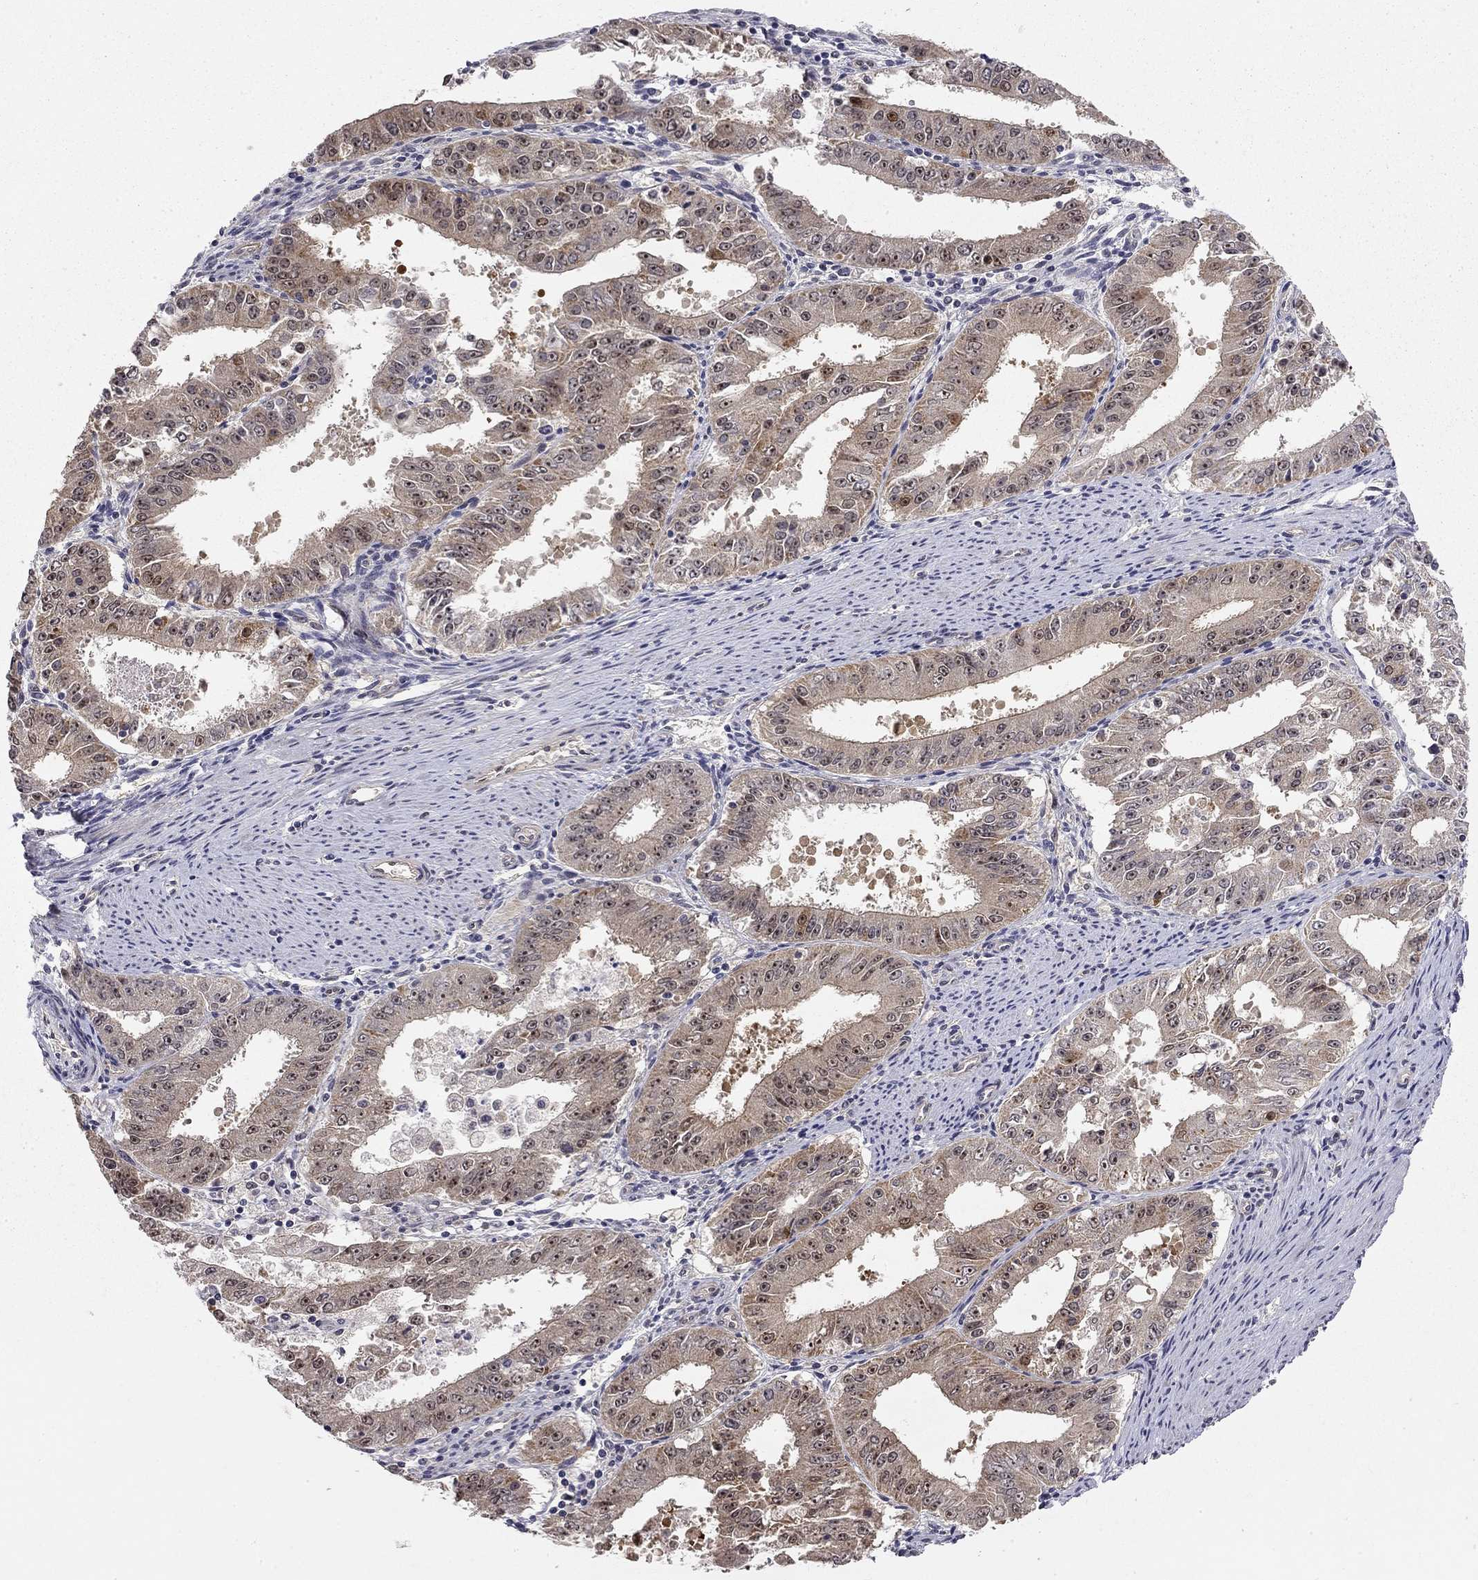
{"staining": {"intensity": "weak", "quantity": "25%-75%", "location": "cytoplasmic/membranous,nuclear"}, "tissue": "ovarian cancer", "cell_type": "Tumor cells", "image_type": "cancer", "snomed": [{"axis": "morphology", "description": "Carcinoma, endometroid"}, {"axis": "topography", "description": "Ovary"}], "caption": "Human ovarian cancer stained with a protein marker shows weak staining in tumor cells.", "gene": "STXBP6", "patient": {"sex": "female", "age": 42}}